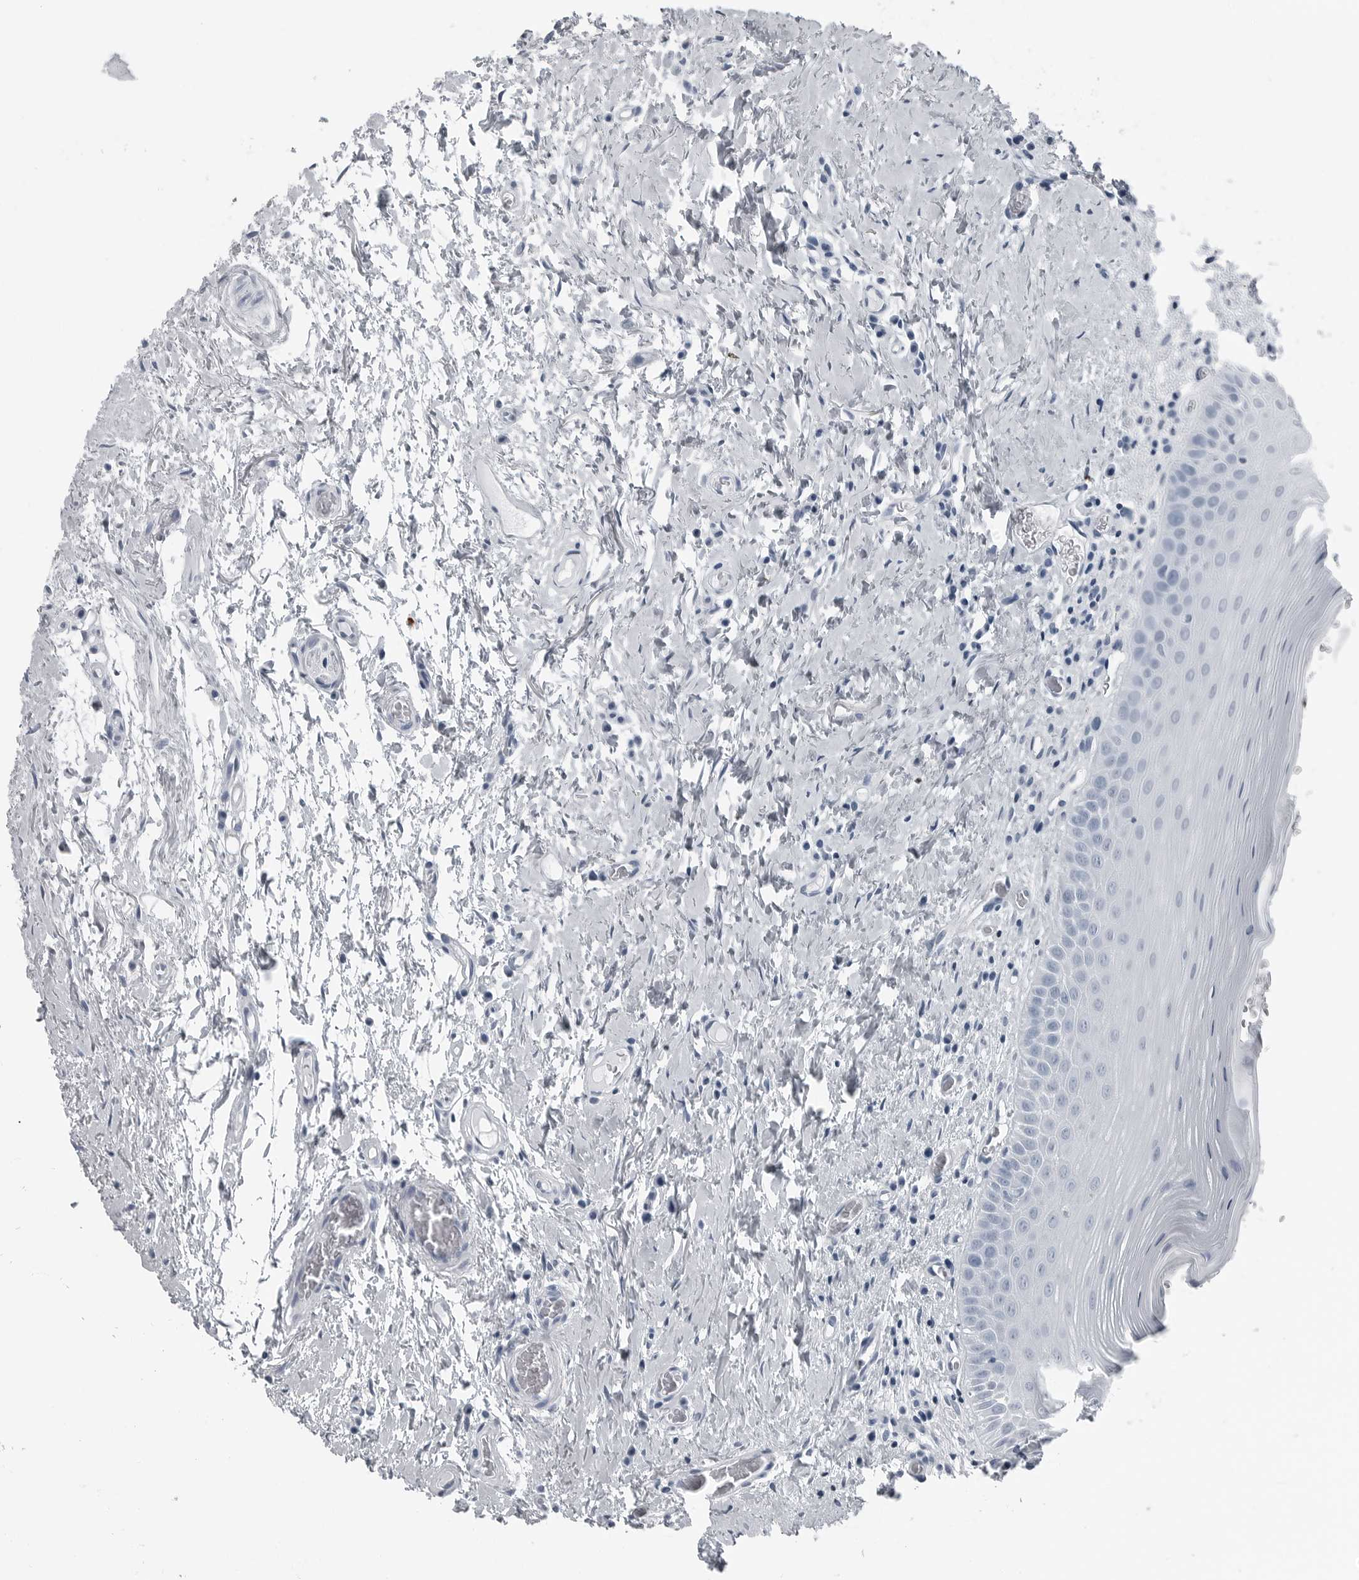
{"staining": {"intensity": "negative", "quantity": "none", "location": "none"}, "tissue": "oral mucosa", "cell_type": "Squamous epithelial cells", "image_type": "normal", "snomed": [{"axis": "morphology", "description": "Normal tissue, NOS"}, {"axis": "topography", "description": "Oral tissue"}], "caption": "Human oral mucosa stained for a protein using immunohistochemistry demonstrates no positivity in squamous epithelial cells.", "gene": "SPINK1", "patient": {"sex": "male", "age": 82}}